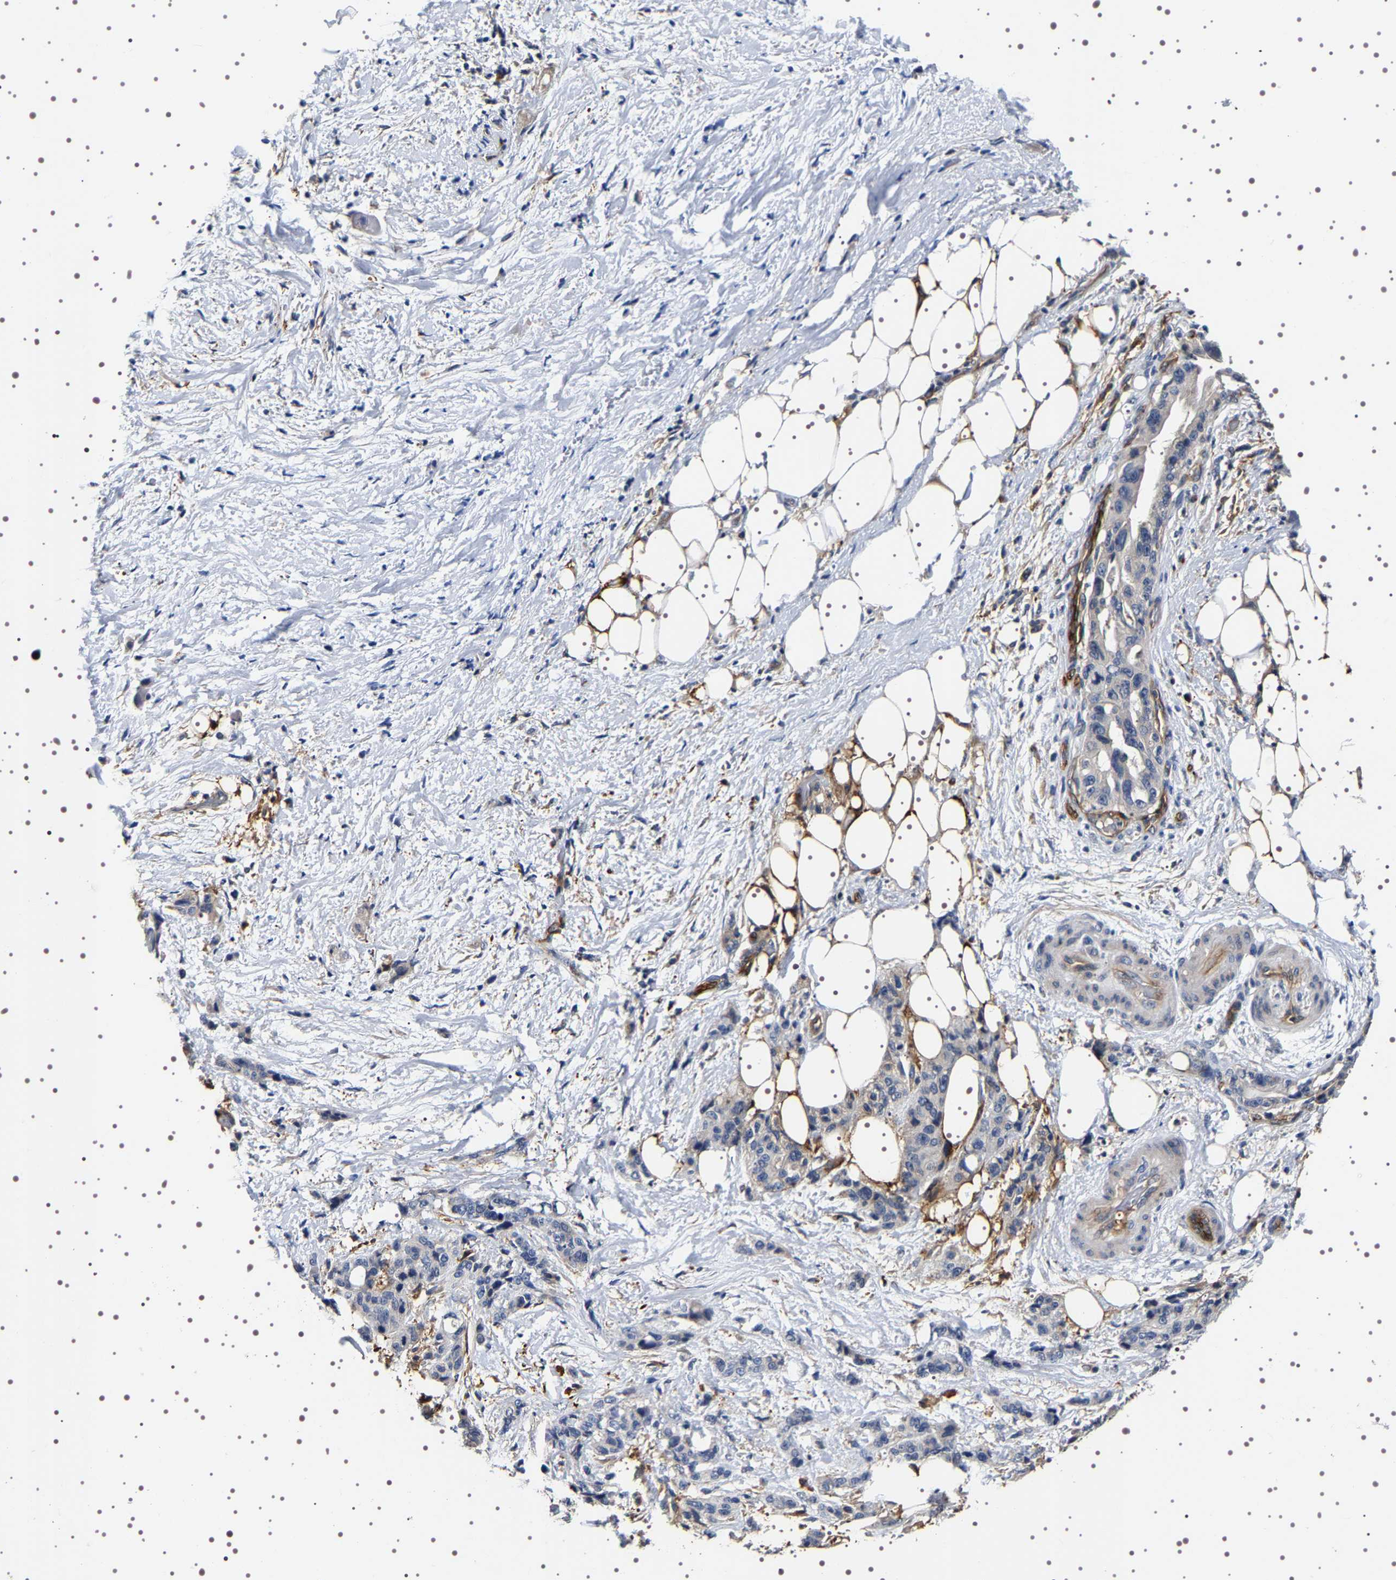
{"staining": {"intensity": "negative", "quantity": "none", "location": "none"}, "tissue": "pancreatic cancer", "cell_type": "Tumor cells", "image_type": "cancer", "snomed": [{"axis": "morphology", "description": "Adenocarcinoma, NOS"}, {"axis": "topography", "description": "Pancreas"}], "caption": "High power microscopy micrograph of an immunohistochemistry image of adenocarcinoma (pancreatic), revealing no significant expression in tumor cells.", "gene": "ALPL", "patient": {"sex": "male", "age": 46}}